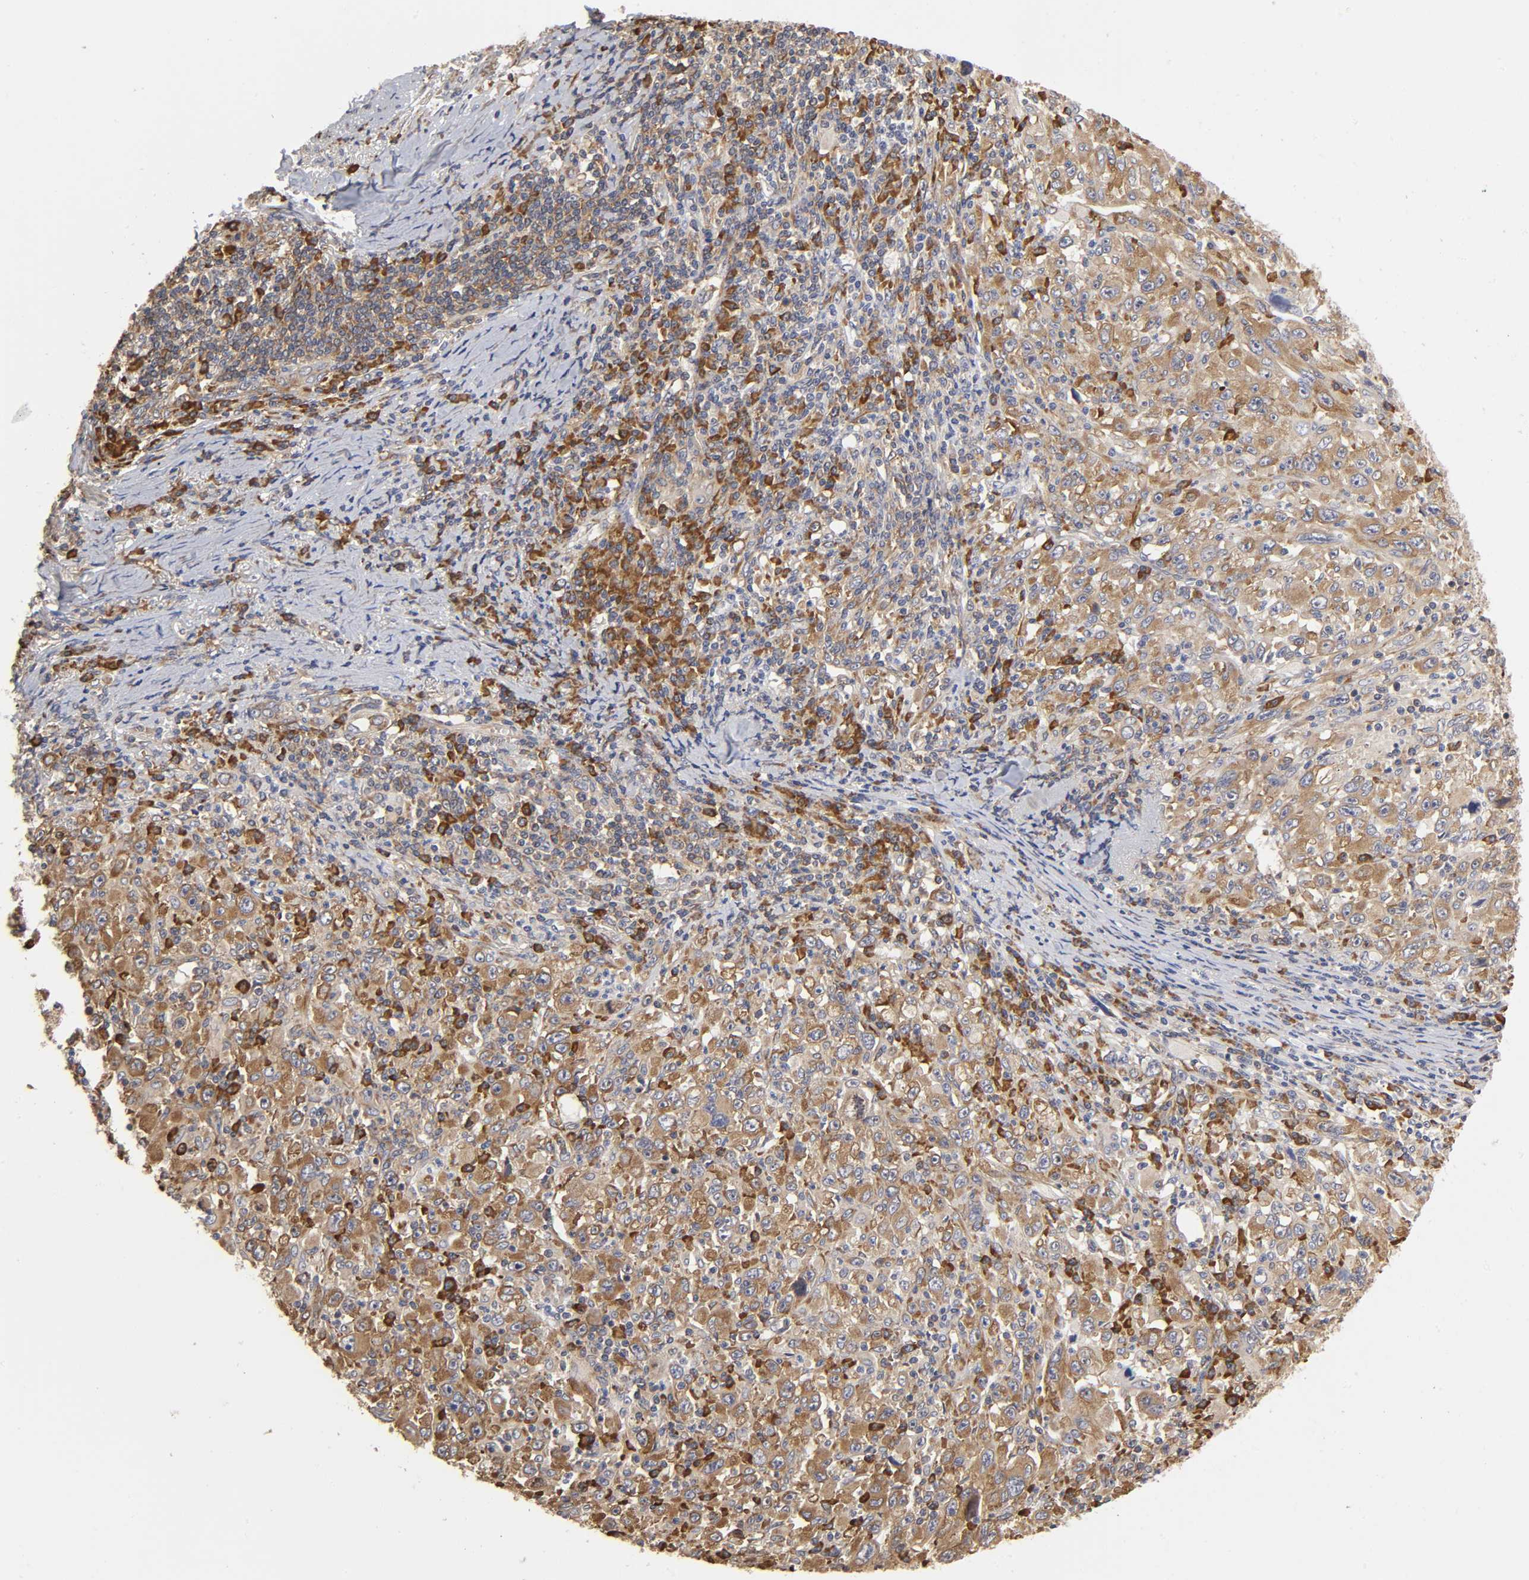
{"staining": {"intensity": "moderate", "quantity": ">75%", "location": "cytoplasmic/membranous"}, "tissue": "melanoma", "cell_type": "Tumor cells", "image_type": "cancer", "snomed": [{"axis": "morphology", "description": "Malignant melanoma, Metastatic site"}, {"axis": "topography", "description": "Skin"}], "caption": "Immunohistochemical staining of malignant melanoma (metastatic site) demonstrates moderate cytoplasmic/membranous protein staining in about >75% of tumor cells.", "gene": "RPL14", "patient": {"sex": "female", "age": 56}}